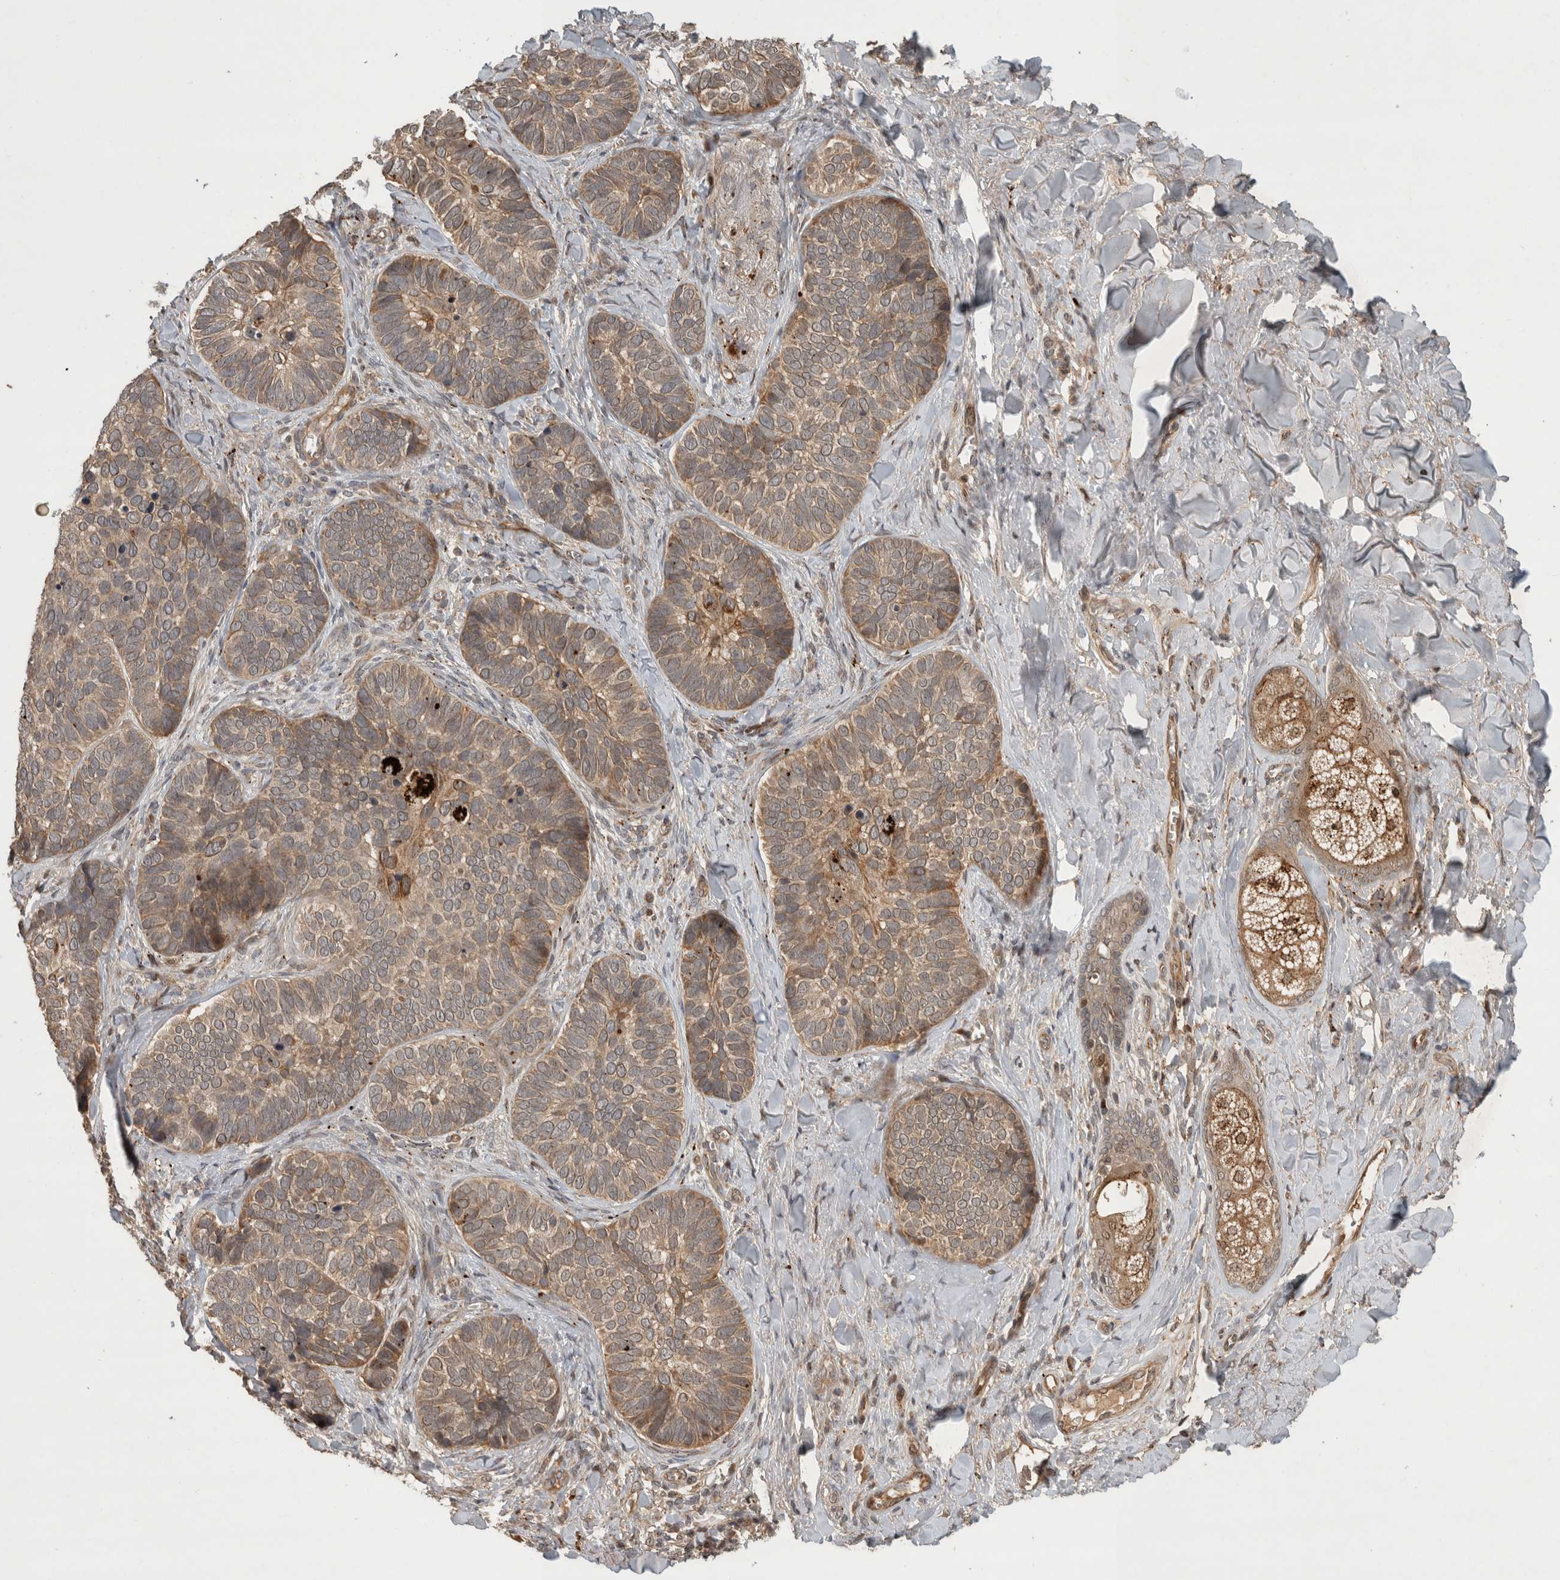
{"staining": {"intensity": "weak", "quantity": ">75%", "location": "cytoplasmic/membranous"}, "tissue": "skin cancer", "cell_type": "Tumor cells", "image_type": "cancer", "snomed": [{"axis": "morphology", "description": "Basal cell carcinoma"}, {"axis": "topography", "description": "Skin"}], "caption": "IHC photomicrograph of skin cancer stained for a protein (brown), which reveals low levels of weak cytoplasmic/membranous positivity in approximately >75% of tumor cells.", "gene": "PITPNC1", "patient": {"sex": "male", "age": 62}}